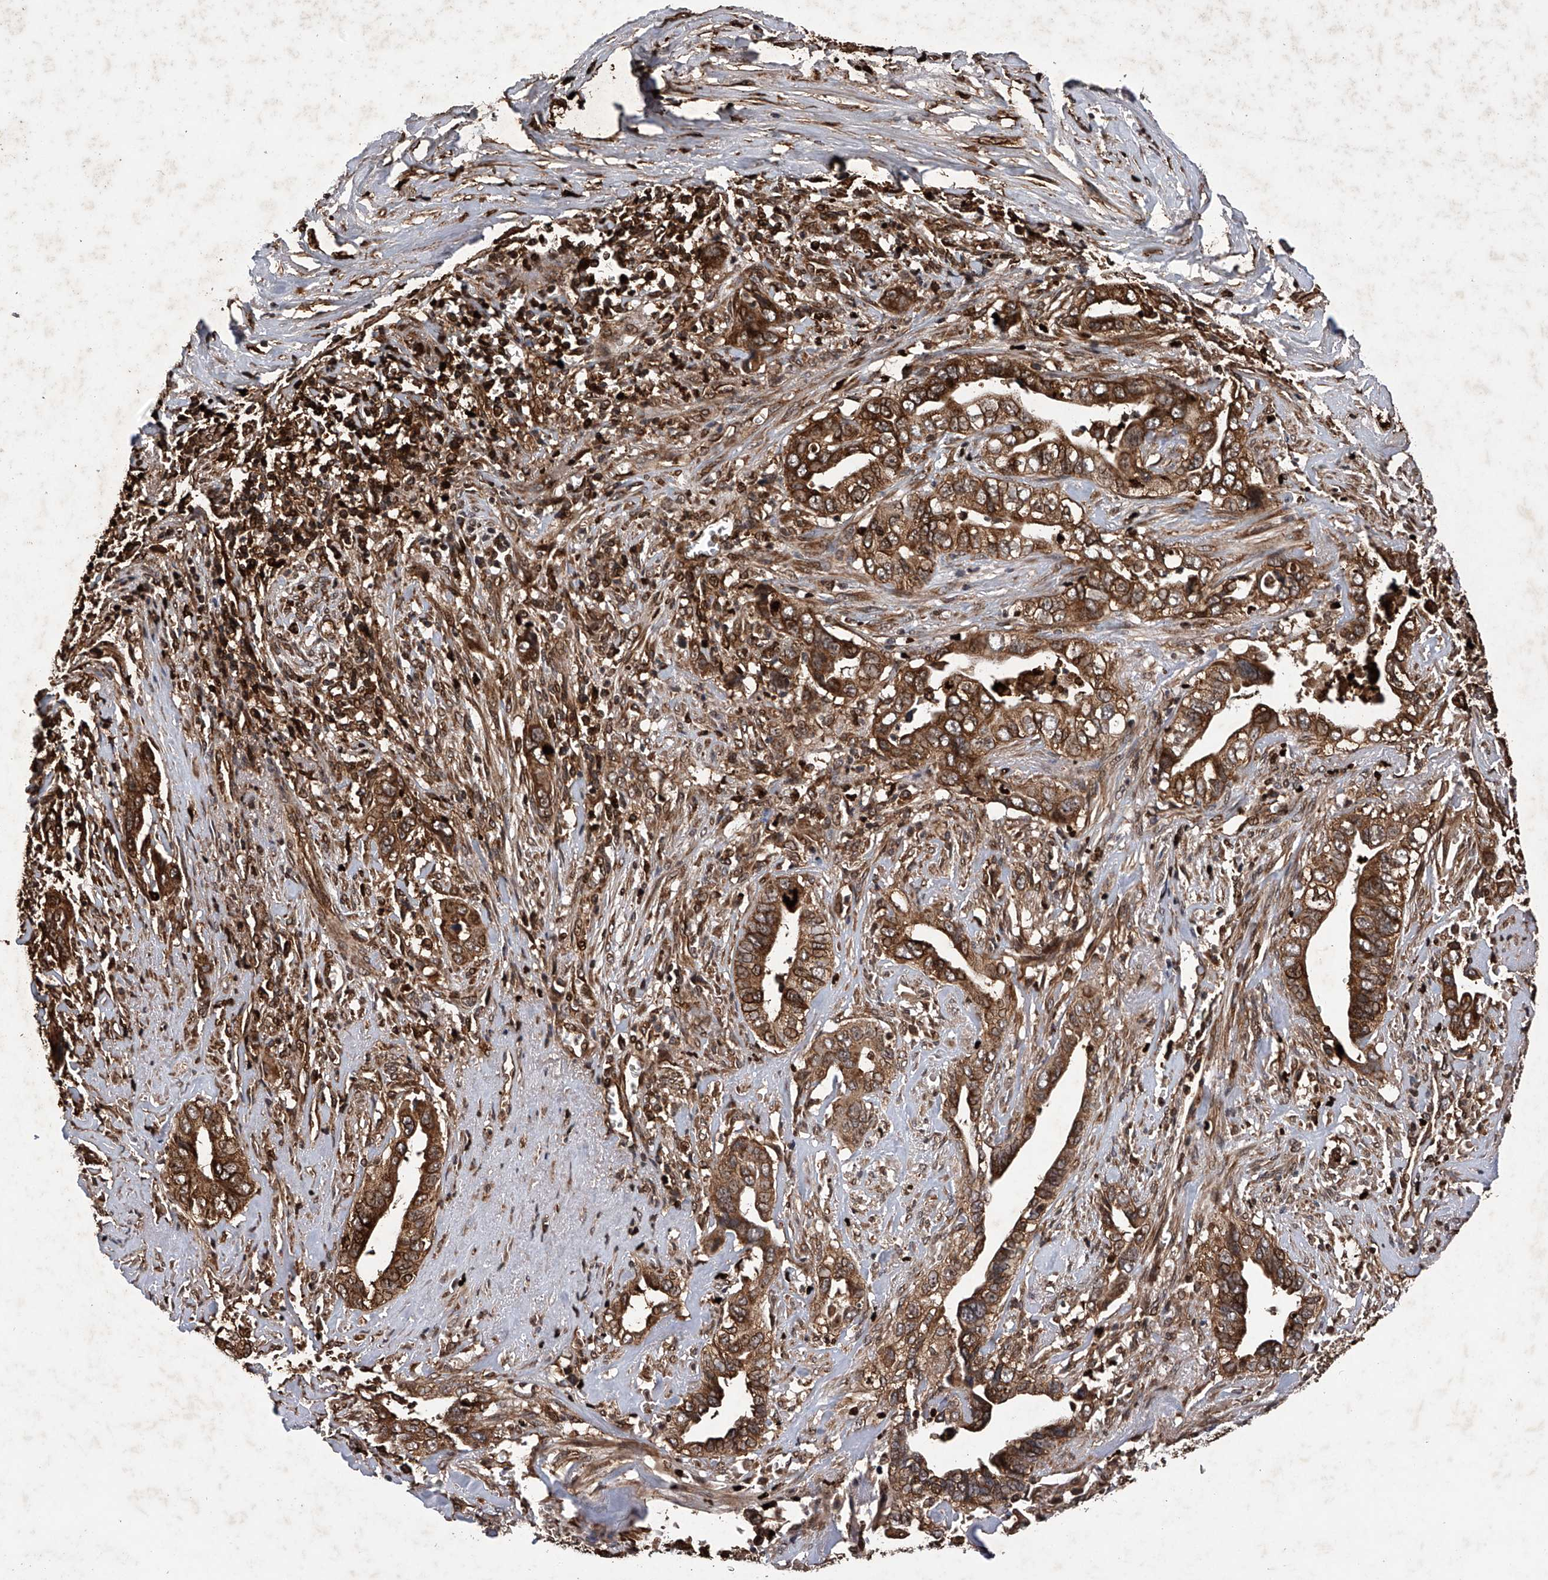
{"staining": {"intensity": "strong", "quantity": ">75%", "location": "cytoplasmic/membranous"}, "tissue": "liver cancer", "cell_type": "Tumor cells", "image_type": "cancer", "snomed": [{"axis": "morphology", "description": "Cholangiocarcinoma"}, {"axis": "topography", "description": "Liver"}], "caption": "Liver cholangiocarcinoma stained with DAB (3,3'-diaminobenzidine) immunohistochemistry (IHC) reveals high levels of strong cytoplasmic/membranous staining in approximately >75% of tumor cells. The staining was performed using DAB to visualize the protein expression in brown, while the nuclei were stained in blue with hematoxylin (Magnification: 20x).", "gene": "MAP3K11", "patient": {"sex": "female", "age": 79}}